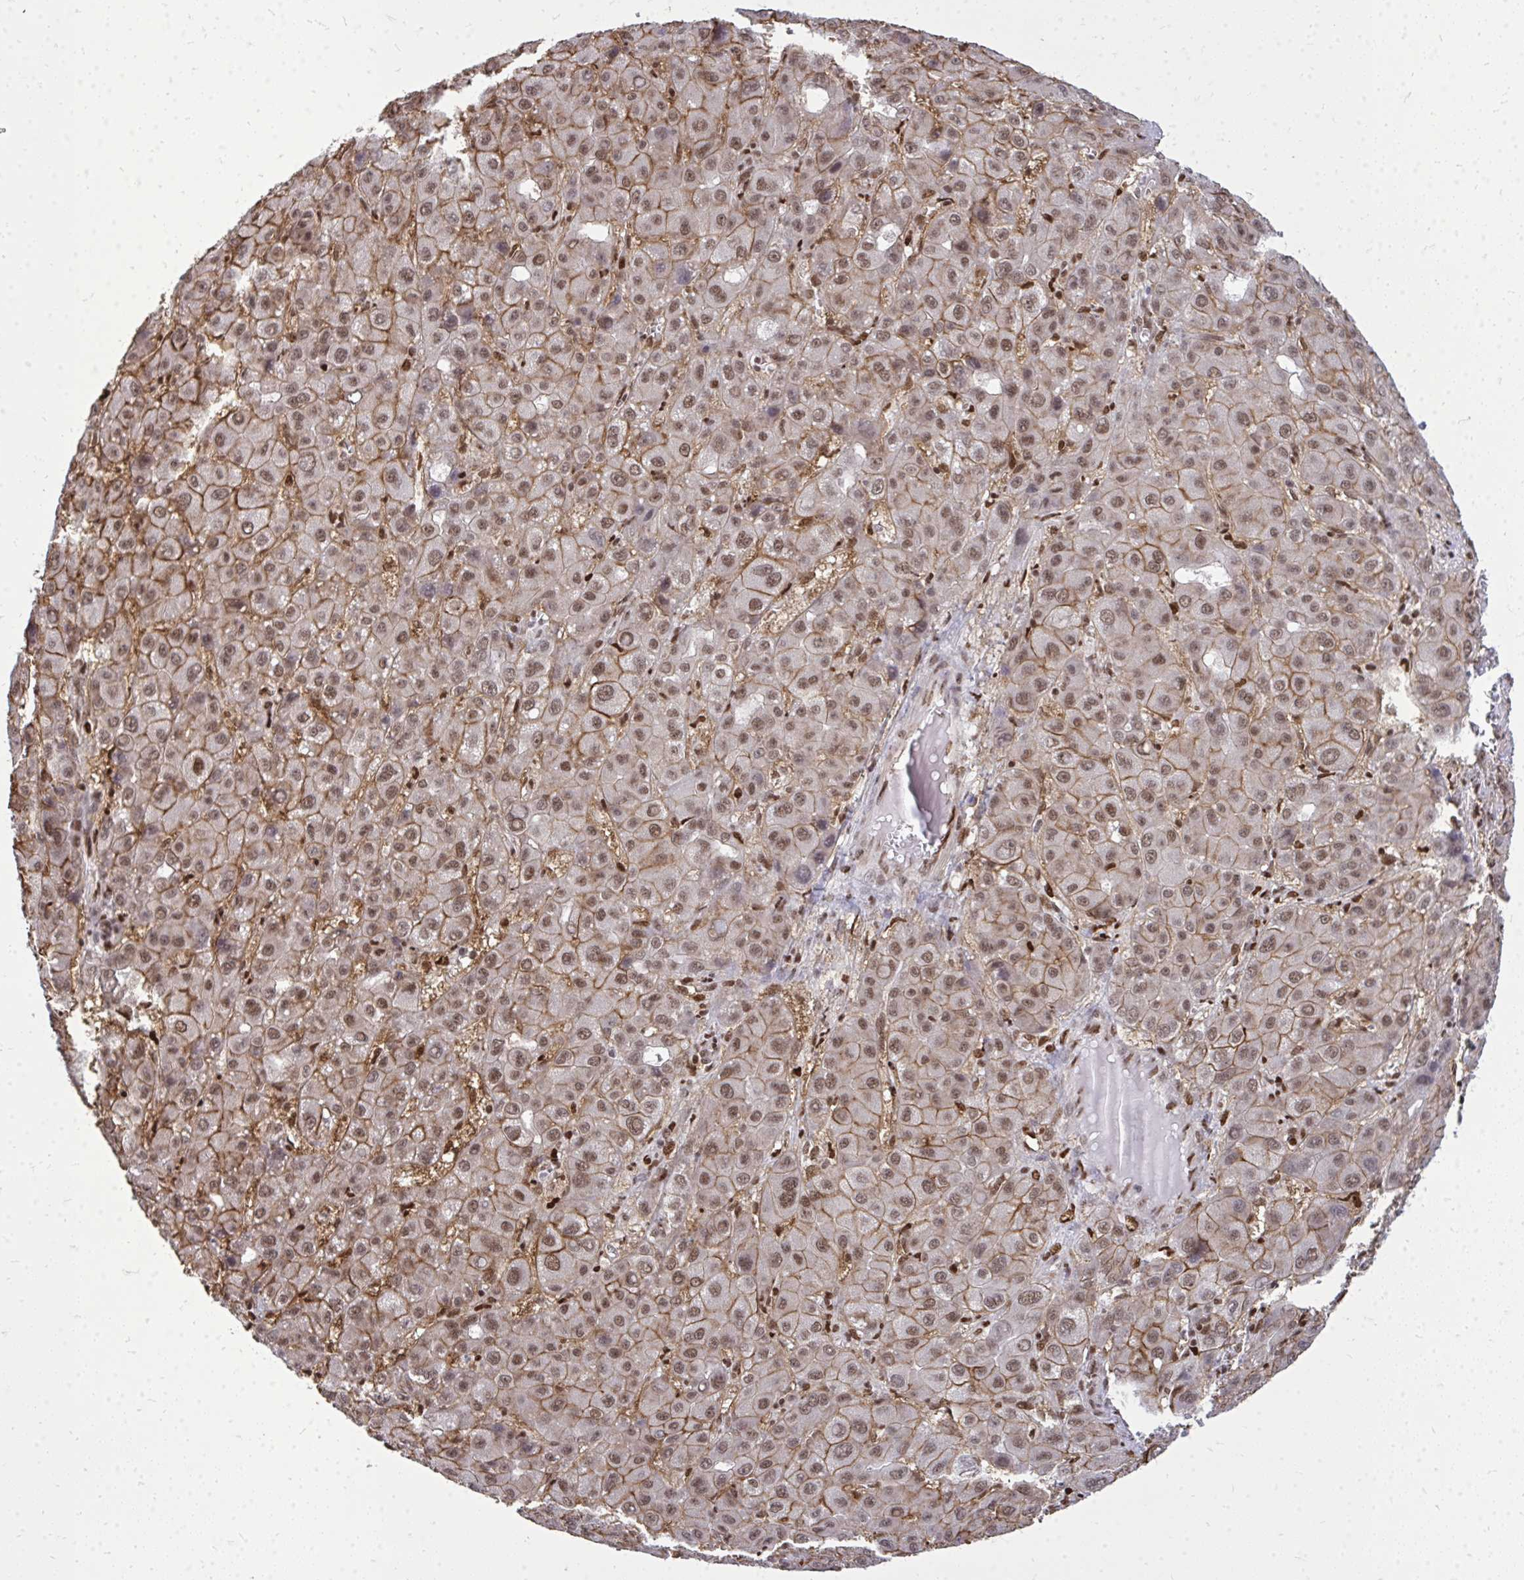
{"staining": {"intensity": "moderate", "quantity": ">75%", "location": "cytoplasmic/membranous,nuclear"}, "tissue": "liver cancer", "cell_type": "Tumor cells", "image_type": "cancer", "snomed": [{"axis": "morphology", "description": "Carcinoma, Hepatocellular, NOS"}, {"axis": "topography", "description": "Liver"}], "caption": "Brown immunohistochemical staining in human liver cancer (hepatocellular carcinoma) displays moderate cytoplasmic/membranous and nuclear positivity in approximately >75% of tumor cells.", "gene": "TBL1Y", "patient": {"sex": "male", "age": 55}}